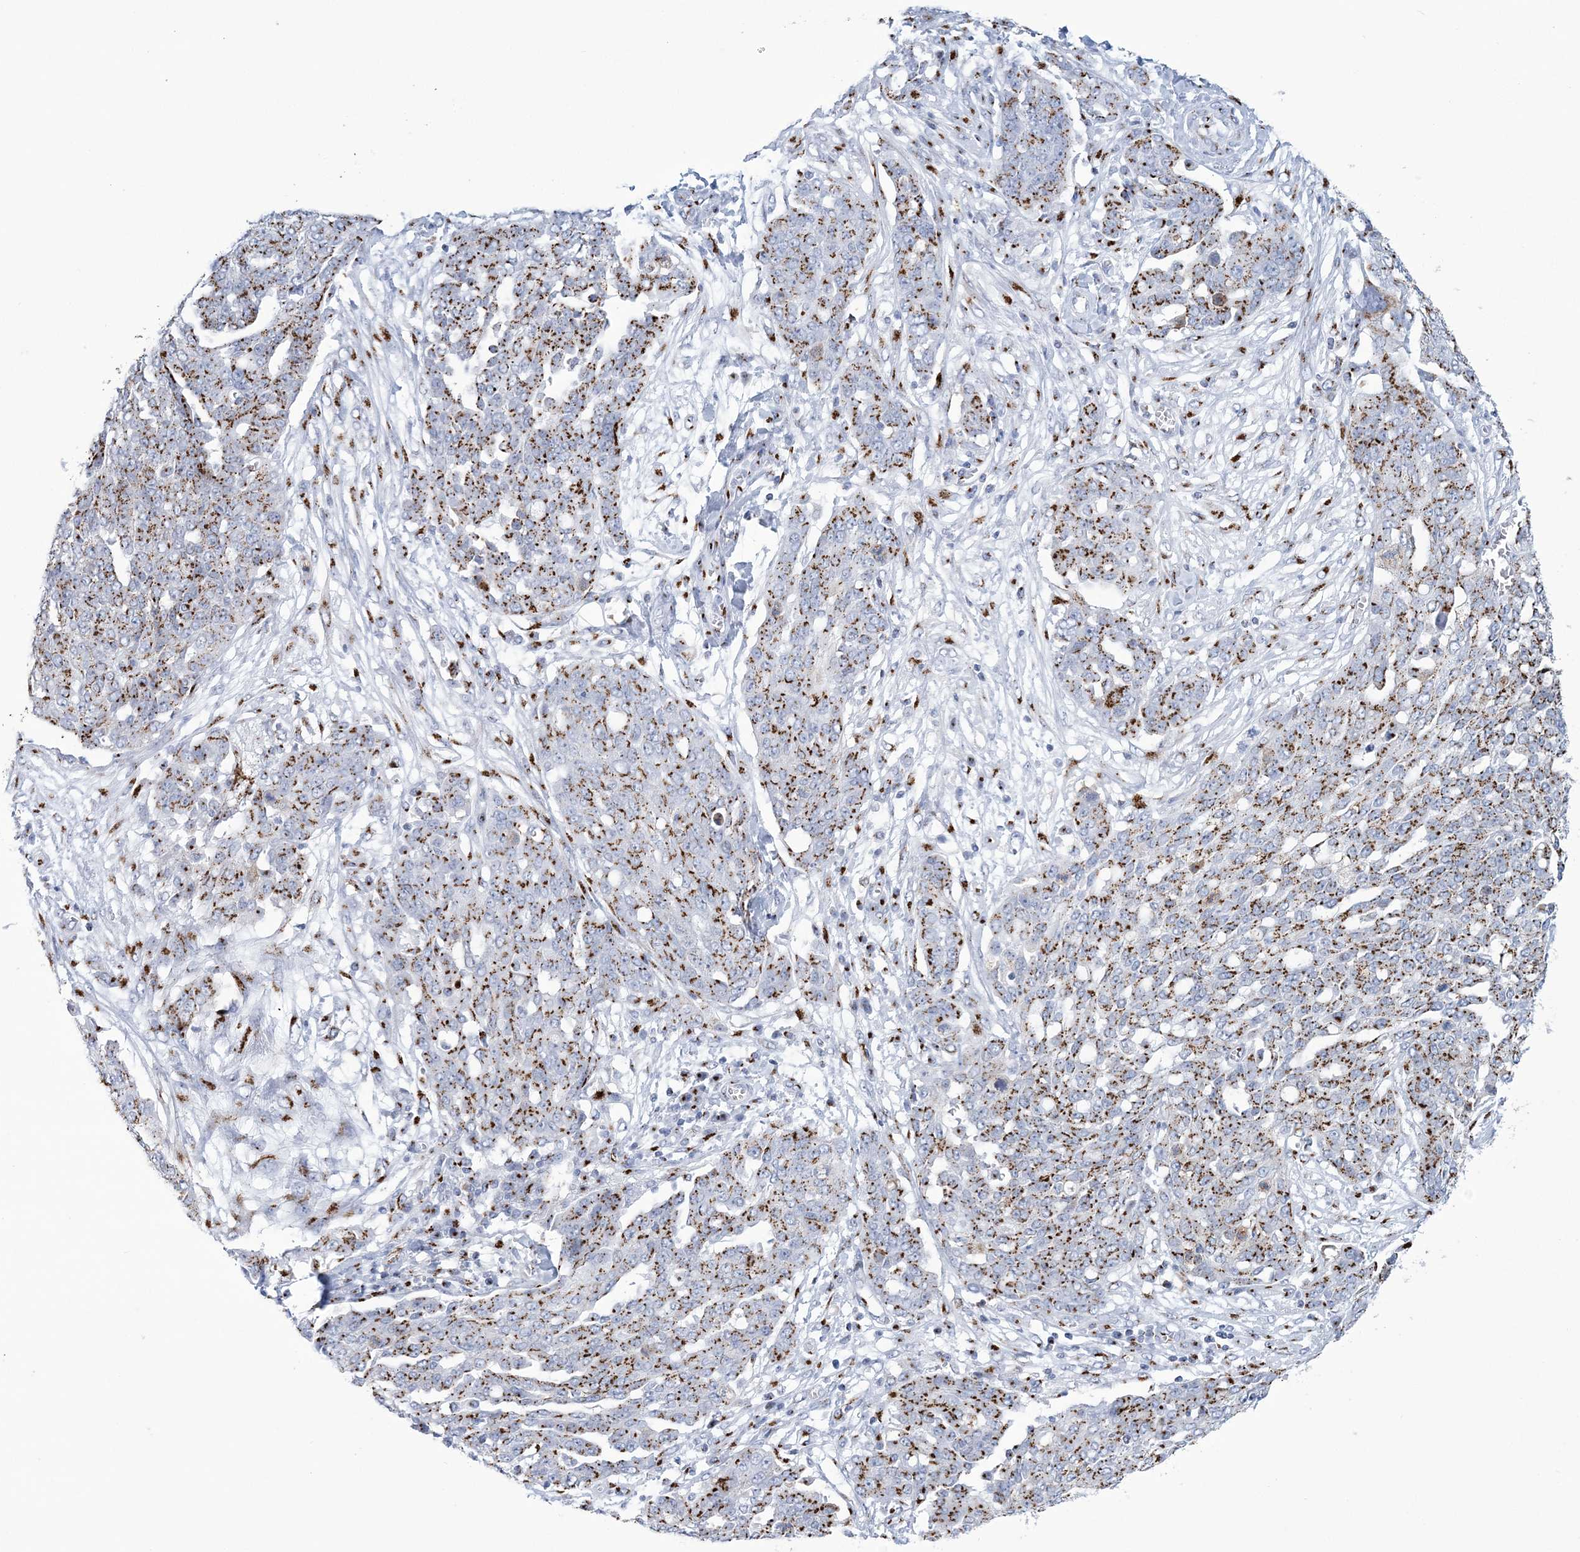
{"staining": {"intensity": "moderate", "quantity": ">75%", "location": "cytoplasmic/membranous"}, "tissue": "ovarian cancer", "cell_type": "Tumor cells", "image_type": "cancer", "snomed": [{"axis": "morphology", "description": "Cystadenocarcinoma, serous, NOS"}, {"axis": "topography", "description": "Soft tissue"}, {"axis": "topography", "description": "Ovary"}], "caption": "Human ovarian cancer (serous cystadenocarcinoma) stained with a brown dye exhibits moderate cytoplasmic/membranous positive positivity in approximately >75% of tumor cells.", "gene": "SLX9", "patient": {"sex": "female", "age": 57}}